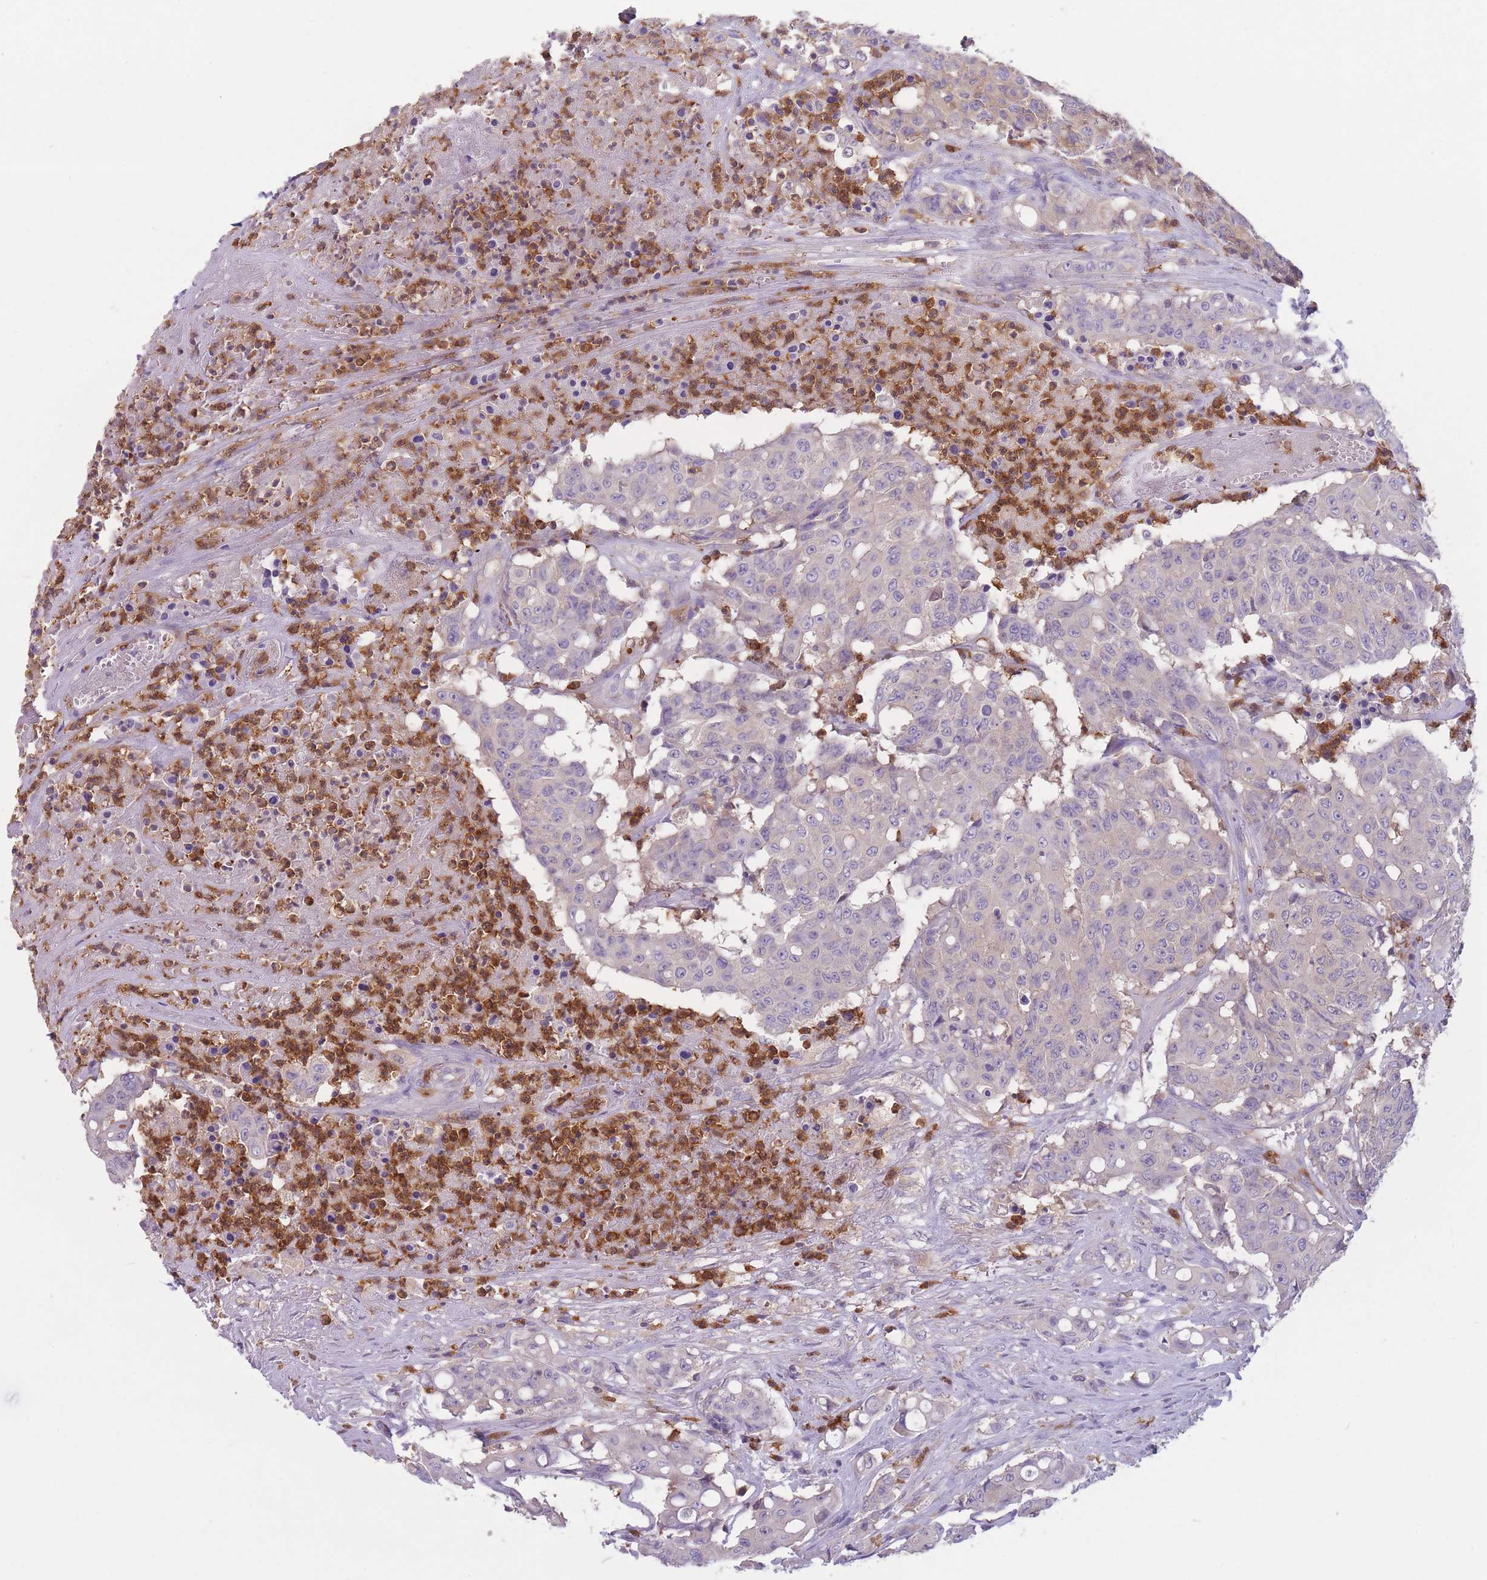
{"staining": {"intensity": "negative", "quantity": "none", "location": "none"}, "tissue": "colorectal cancer", "cell_type": "Tumor cells", "image_type": "cancer", "snomed": [{"axis": "morphology", "description": "Adenocarcinoma, NOS"}, {"axis": "topography", "description": "Colon"}], "caption": "Immunohistochemistry (IHC) histopathology image of neoplastic tissue: colorectal cancer stained with DAB displays no significant protein staining in tumor cells.", "gene": "ST3GAL4", "patient": {"sex": "male", "age": 51}}